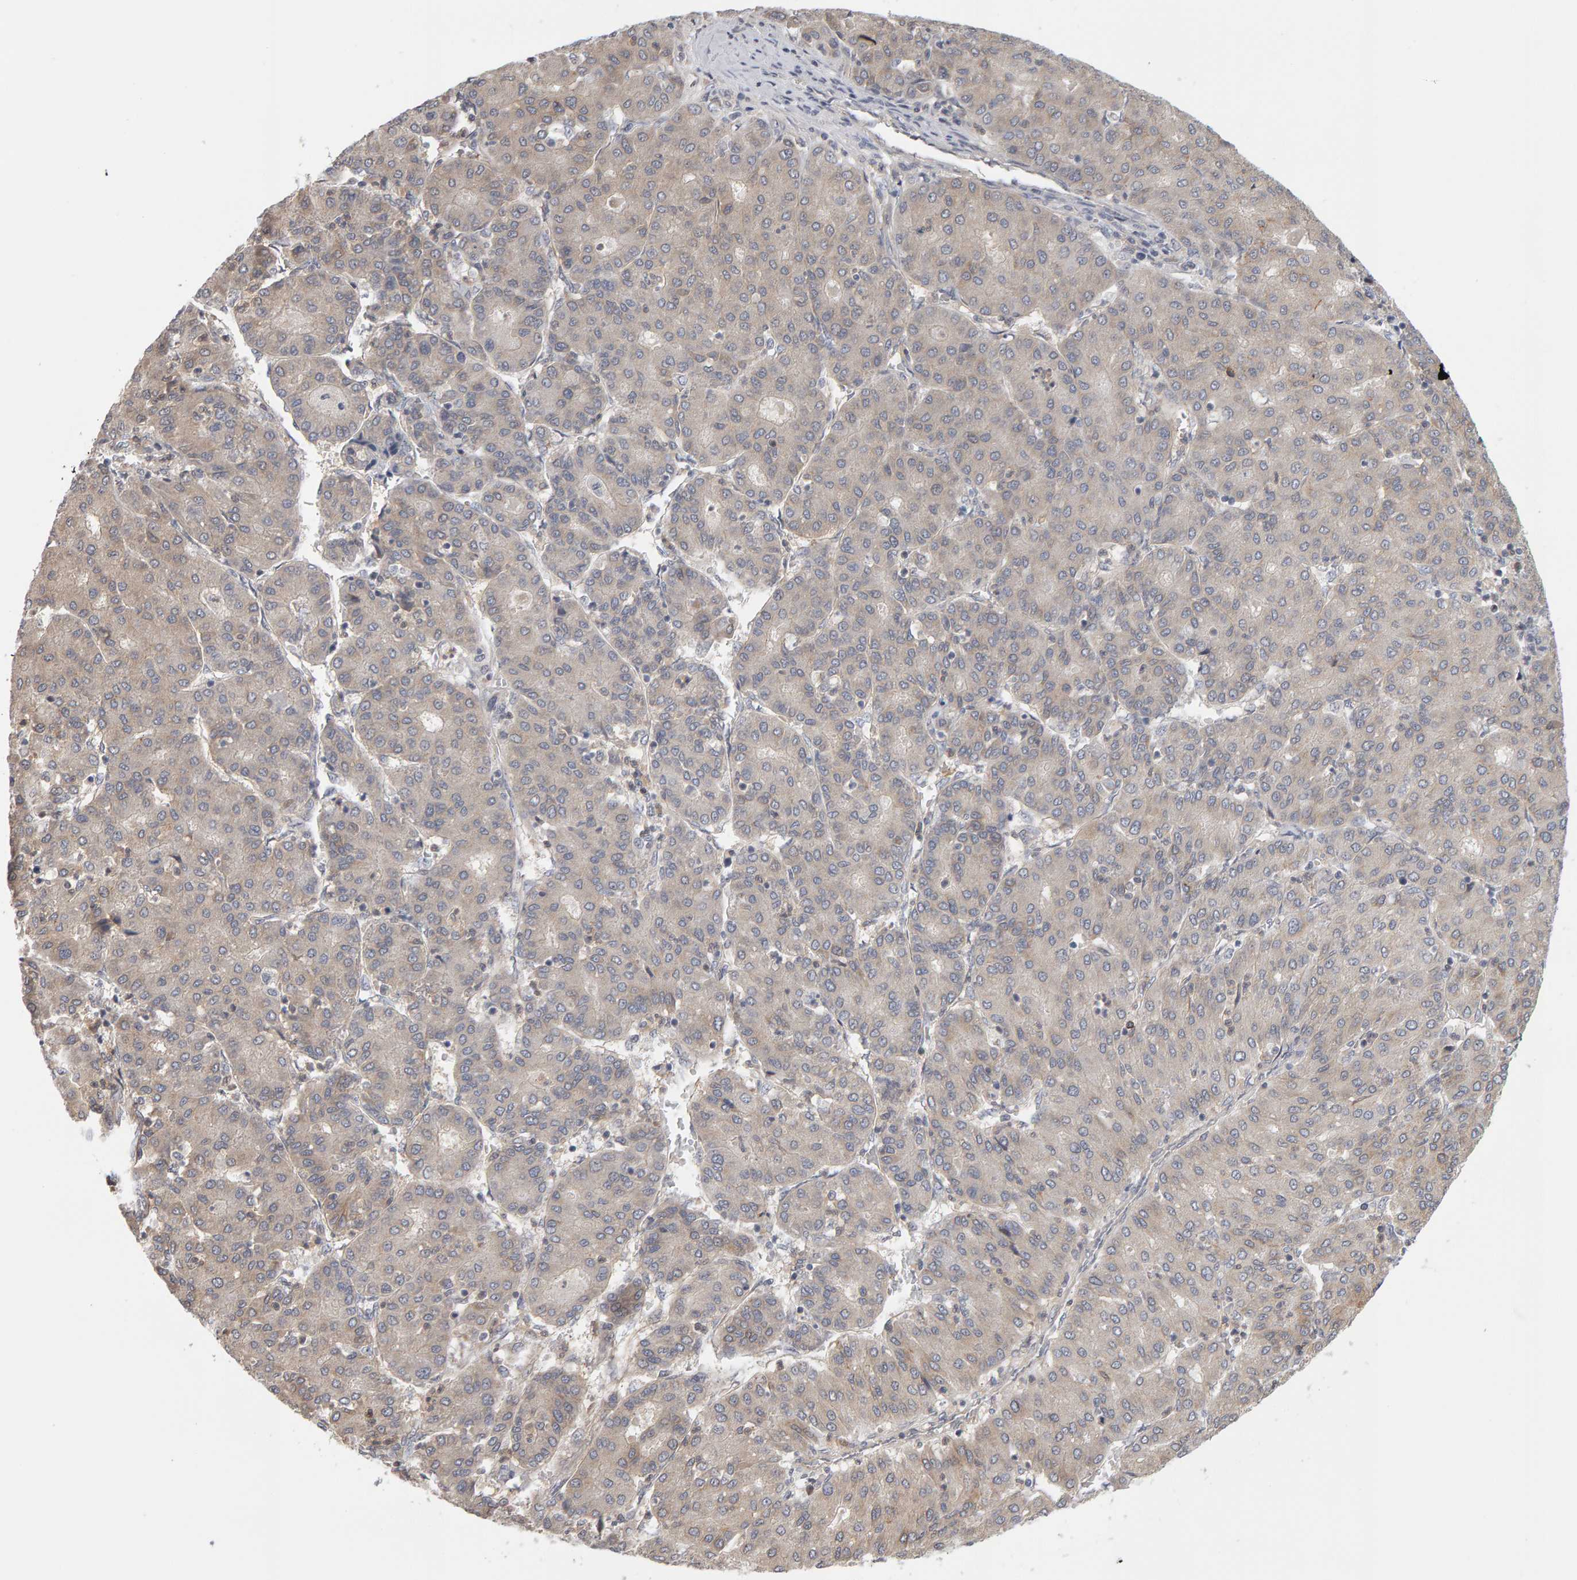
{"staining": {"intensity": "weak", "quantity": "<25%", "location": "cytoplasmic/membranous"}, "tissue": "liver cancer", "cell_type": "Tumor cells", "image_type": "cancer", "snomed": [{"axis": "morphology", "description": "Carcinoma, Hepatocellular, NOS"}, {"axis": "topography", "description": "Liver"}], "caption": "Liver cancer stained for a protein using immunohistochemistry (IHC) reveals no staining tumor cells.", "gene": "MSRA", "patient": {"sex": "male", "age": 65}}